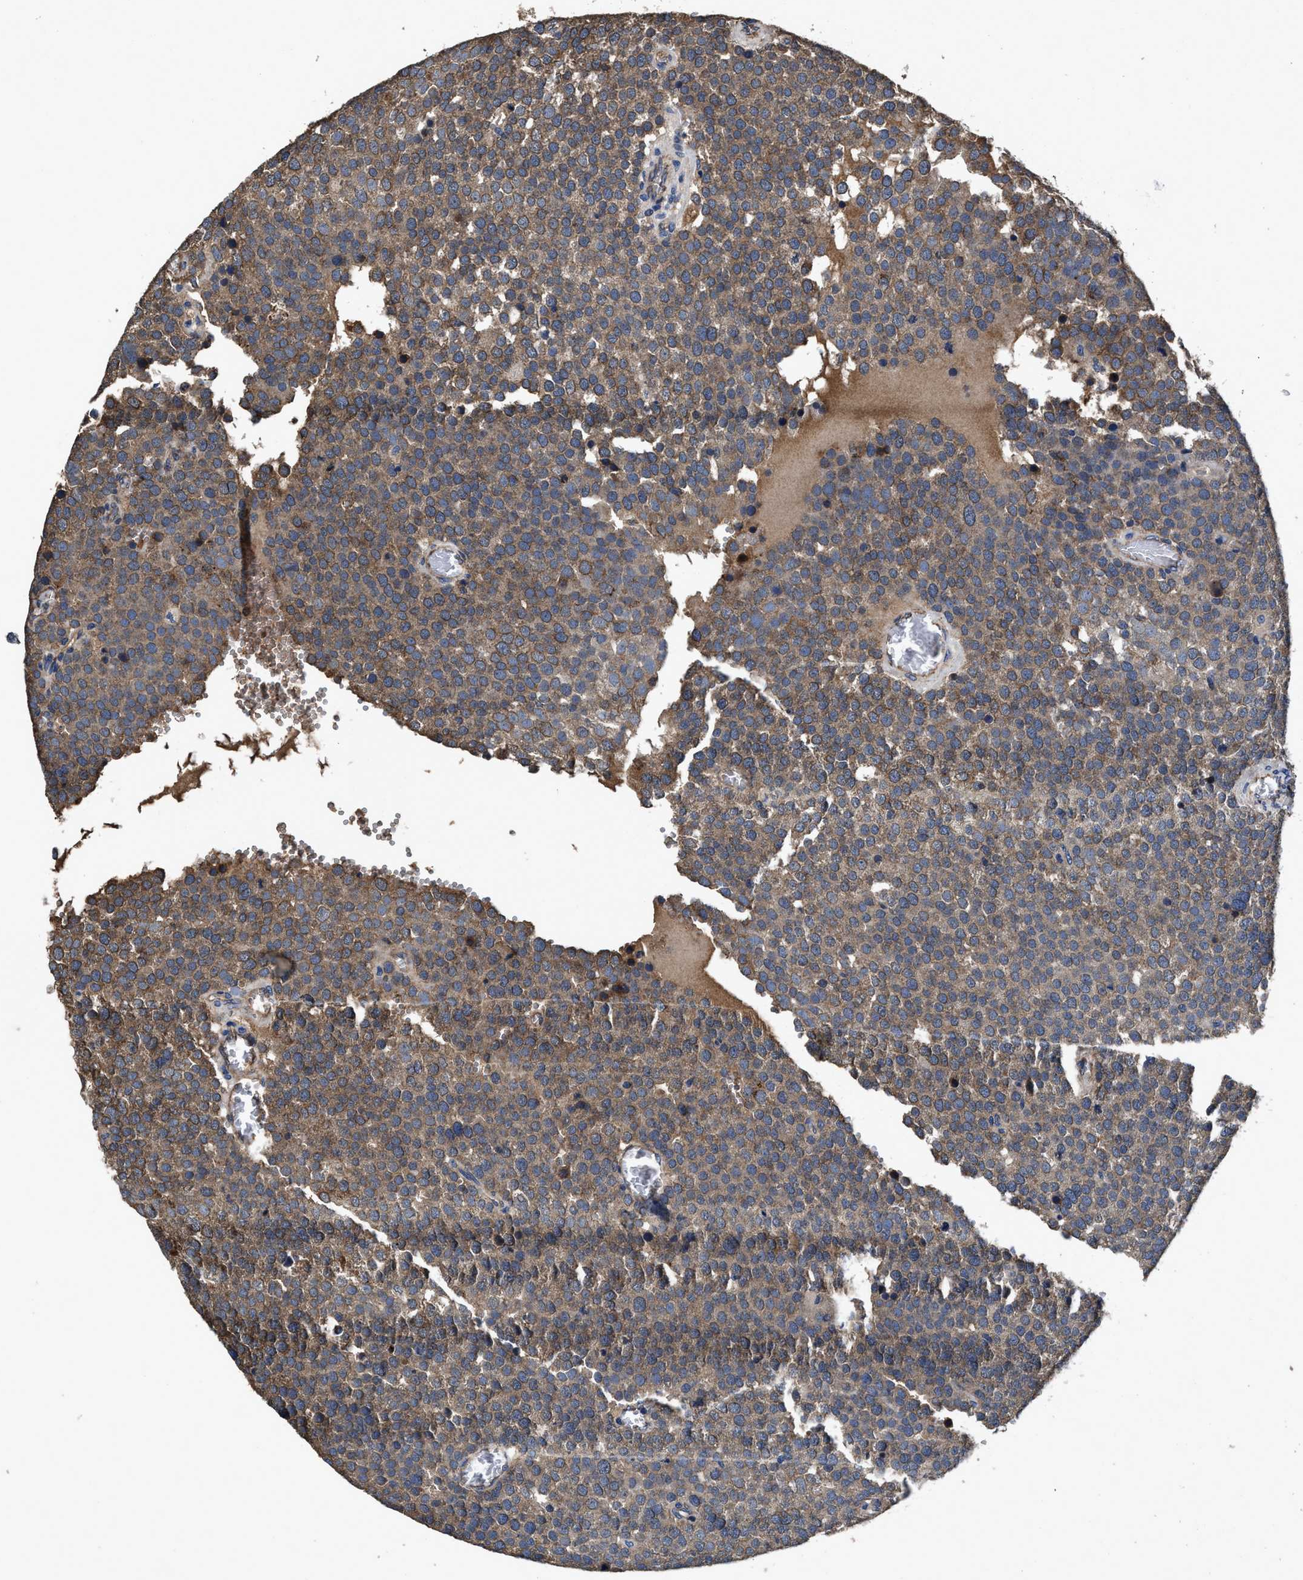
{"staining": {"intensity": "moderate", "quantity": ">75%", "location": "cytoplasmic/membranous"}, "tissue": "testis cancer", "cell_type": "Tumor cells", "image_type": "cancer", "snomed": [{"axis": "morphology", "description": "Normal tissue, NOS"}, {"axis": "morphology", "description": "Seminoma, NOS"}, {"axis": "topography", "description": "Testis"}], "caption": "Immunohistochemical staining of seminoma (testis) reveals moderate cytoplasmic/membranous protein positivity in approximately >75% of tumor cells.", "gene": "IDNK", "patient": {"sex": "male", "age": 71}}